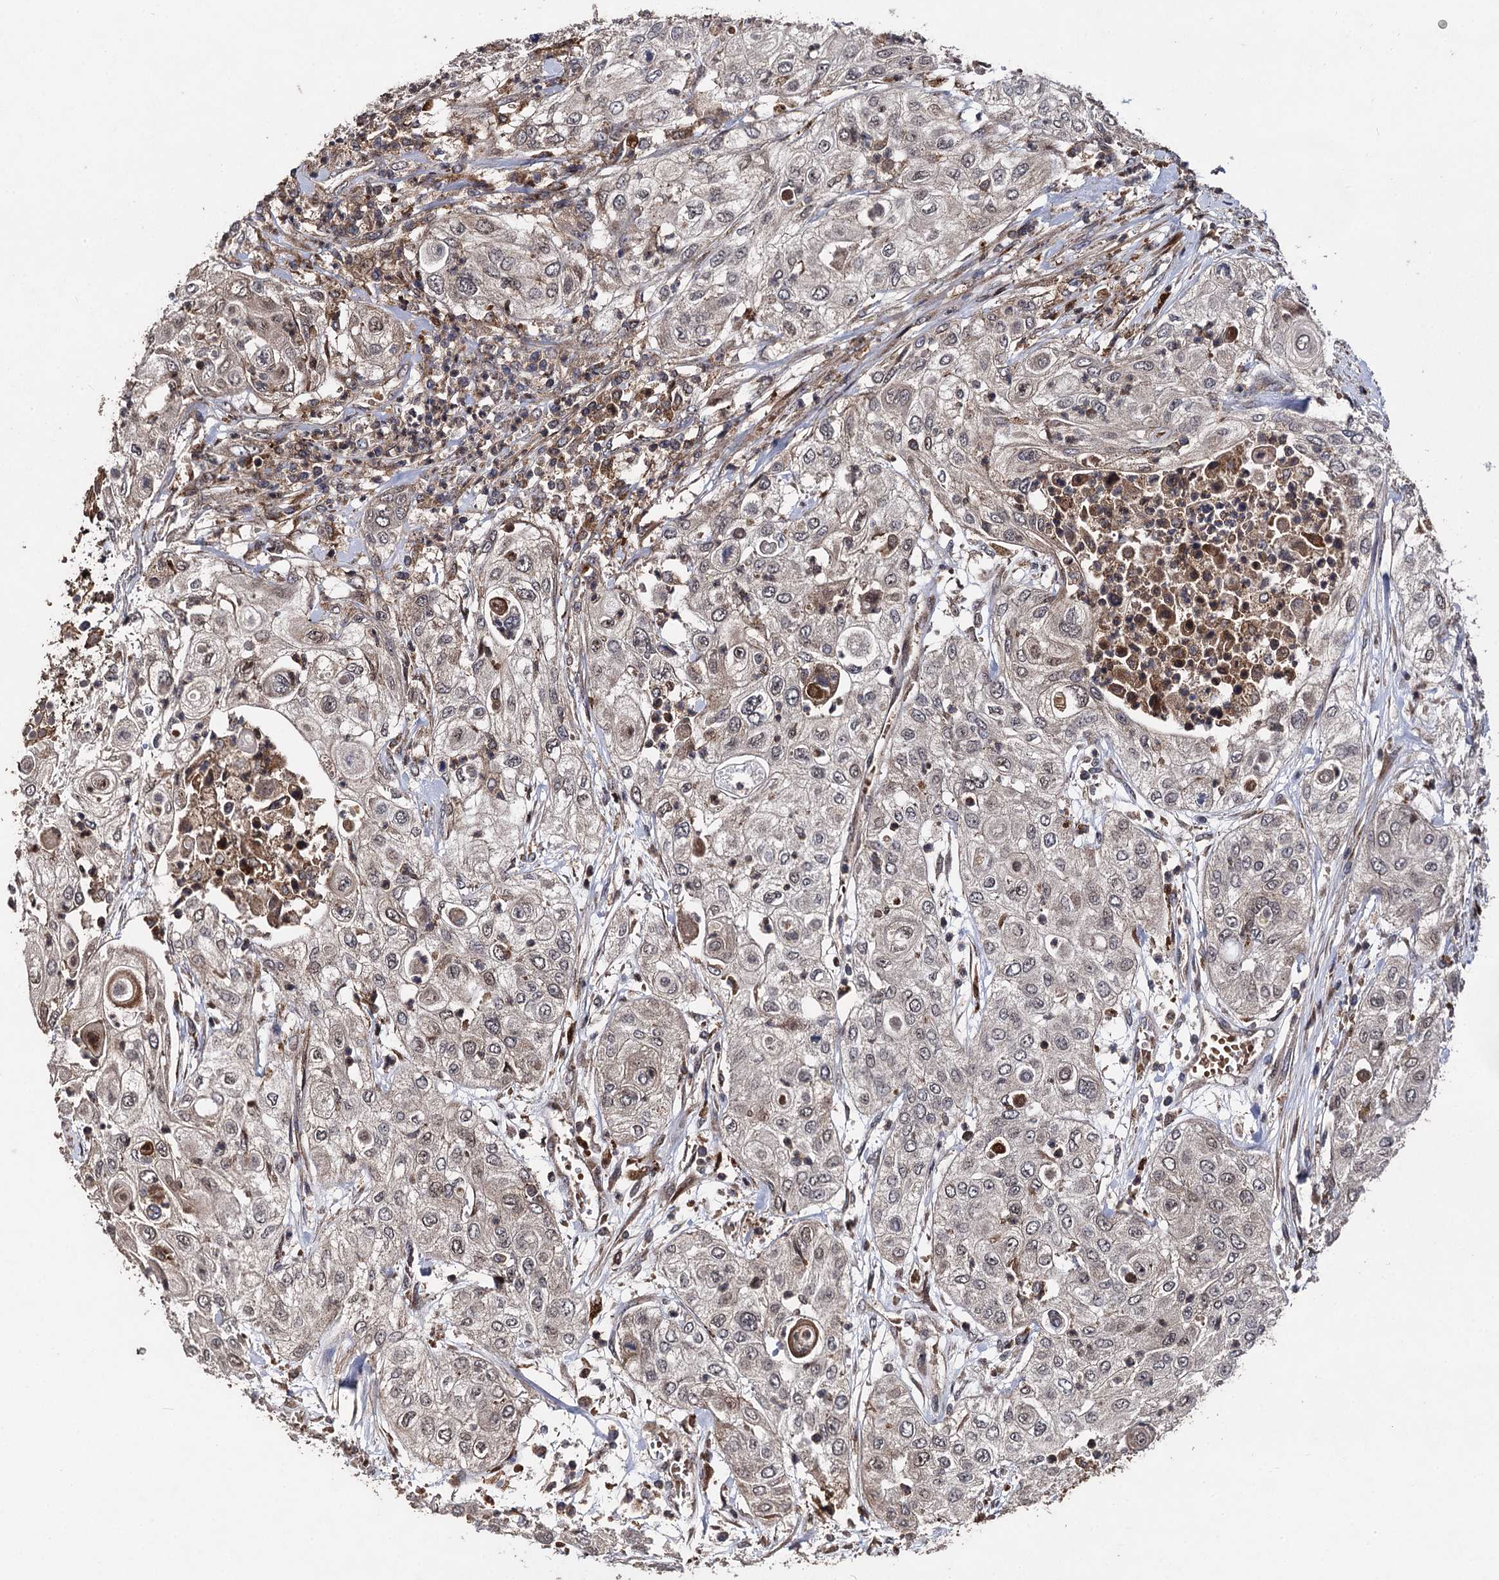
{"staining": {"intensity": "negative", "quantity": "none", "location": "none"}, "tissue": "urothelial cancer", "cell_type": "Tumor cells", "image_type": "cancer", "snomed": [{"axis": "morphology", "description": "Urothelial carcinoma, High grade"}, {"axis": "topography", "description": "Urinary bladder"}], "caption": "Histopathology image shows no significant protein positivity in tumor cells of urothelial cancer.", "gene": "BCL2L2", "patient": {"sex": "female", "age": 79}}